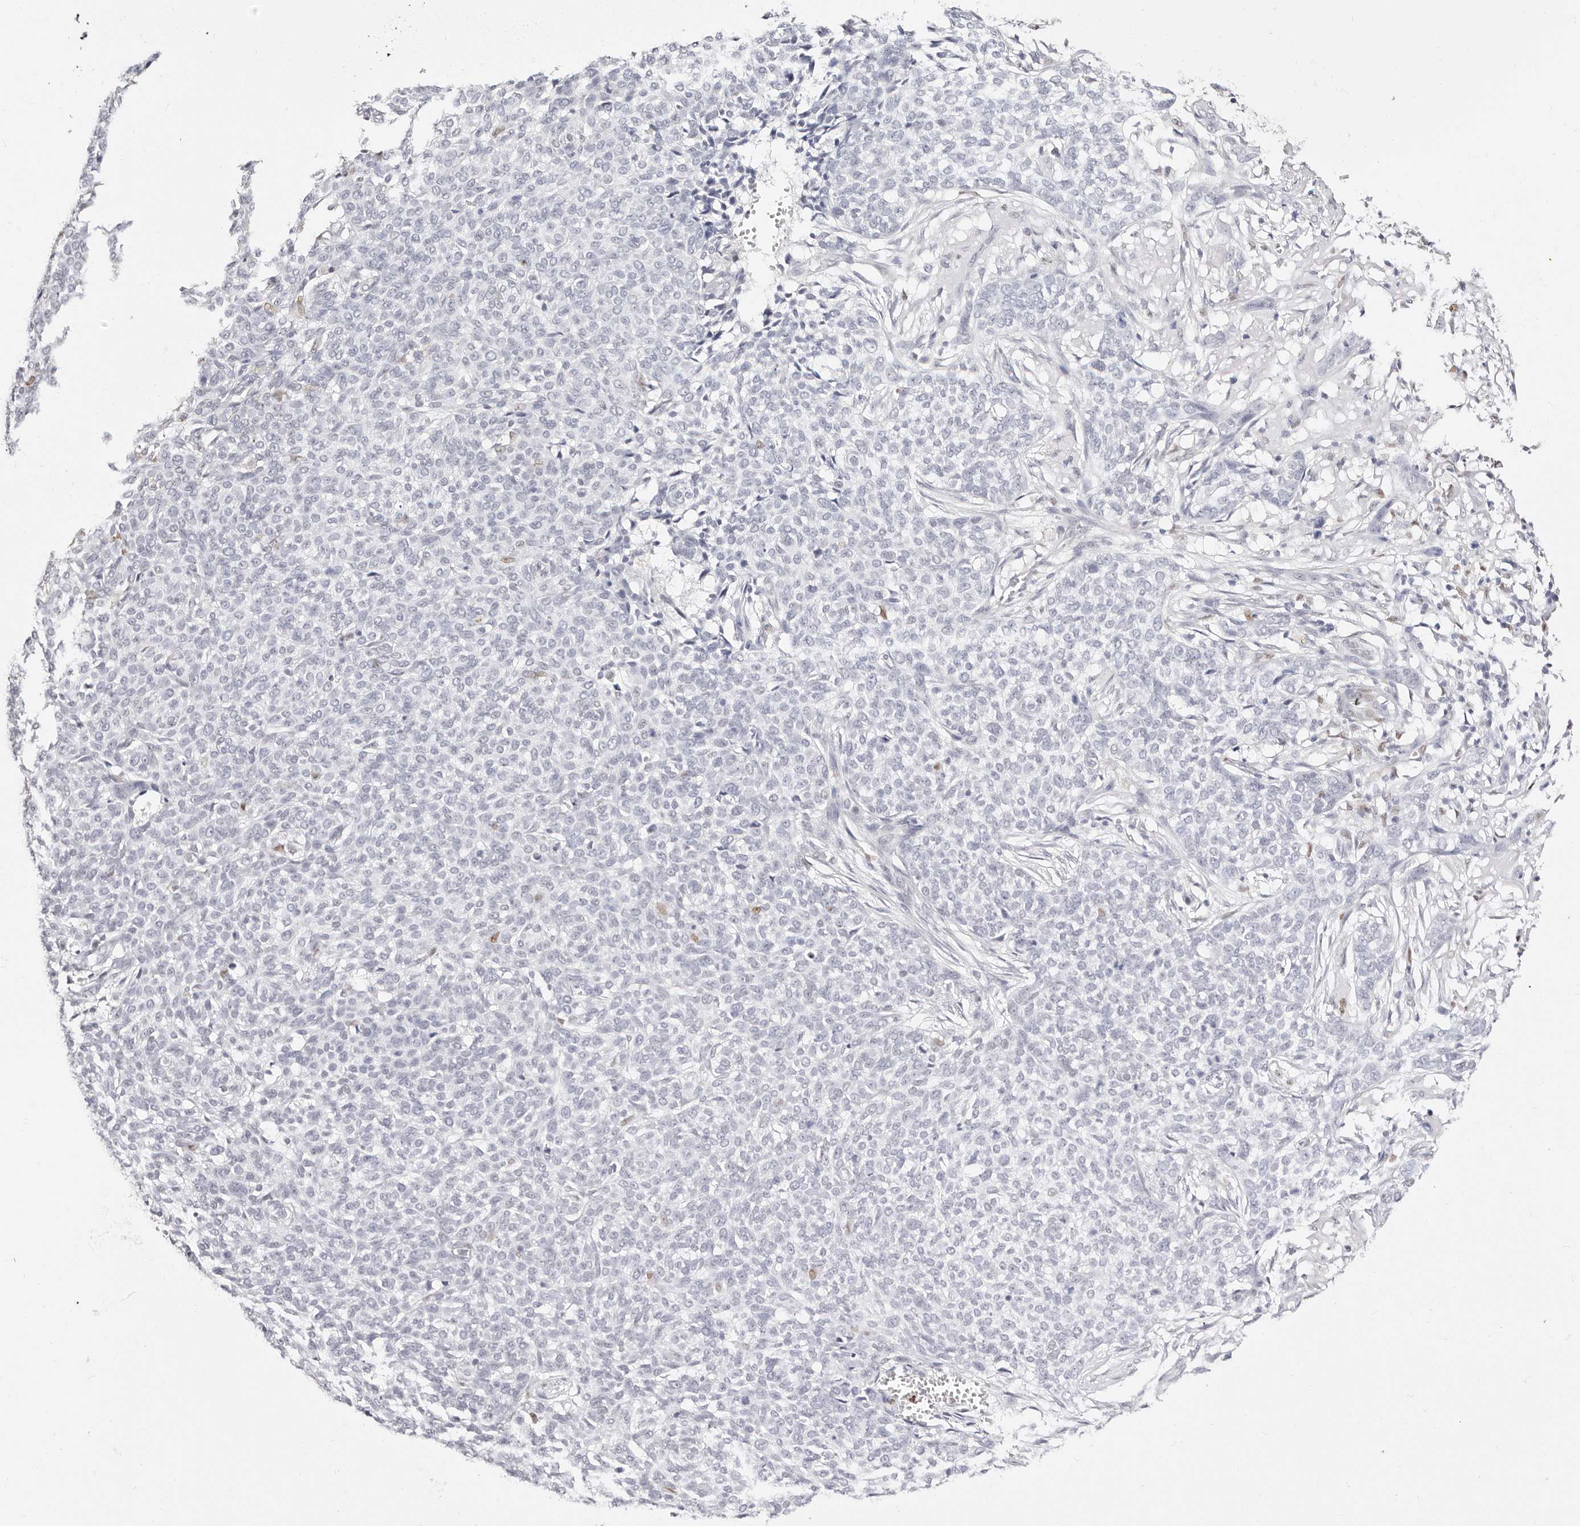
{"staining": {"intensity": "negative", "quantity": "none", "location": "none"}, "tissue": "skin cancer", "cell_type": "Tumor cells", "image_type": "cancer", "snomed": [{"axis": "morphology", "description": "Basal cell carcinoma"}, {"axis": "topography", "description": "Skin"}], "caption": "Immunohistochemical staining of skin cancer shows no significant staining in tumor cells.", "gene": "TKT", "patient": {"sex": "male", "age": 85}}